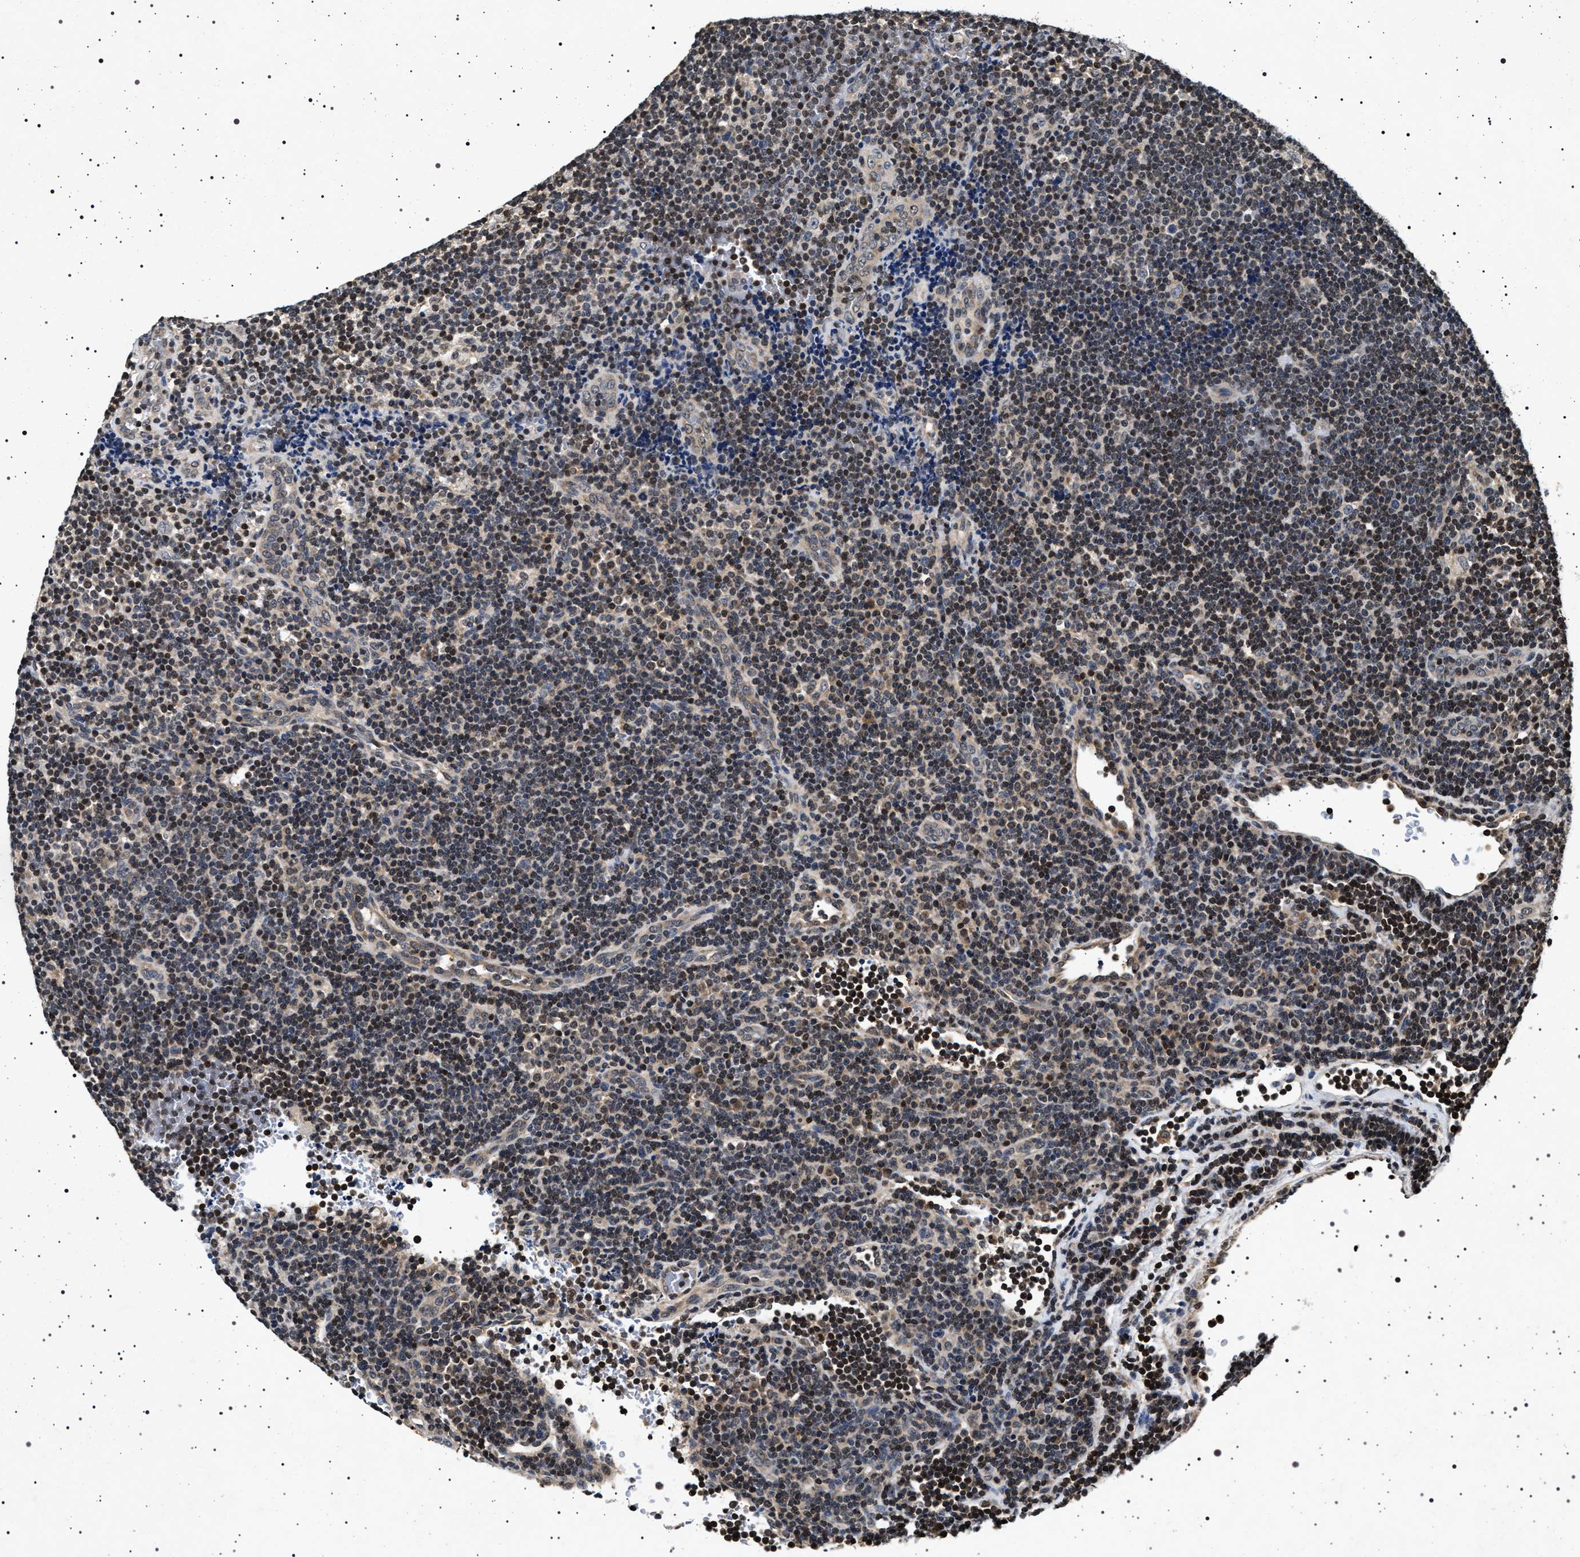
{"staining": {"intensity": "negative", "quantity": "none", "location": "none"}, "tissue": "lymphoma", "cell_type": "Tumor cells", "image_type": "cancer", "snomed": [{"axis": "morphology", "description": "Hodgkin's disease, NOS"}, {"axis": "topography", "description": "Lymph node"}], "caption": "Human Hodgkin's disease stained for a protein using immunohistochemistry reveals no expression in tumor cells.", "gene": "CDKN1B", "patient": {"sex": "female", "age": 57}}